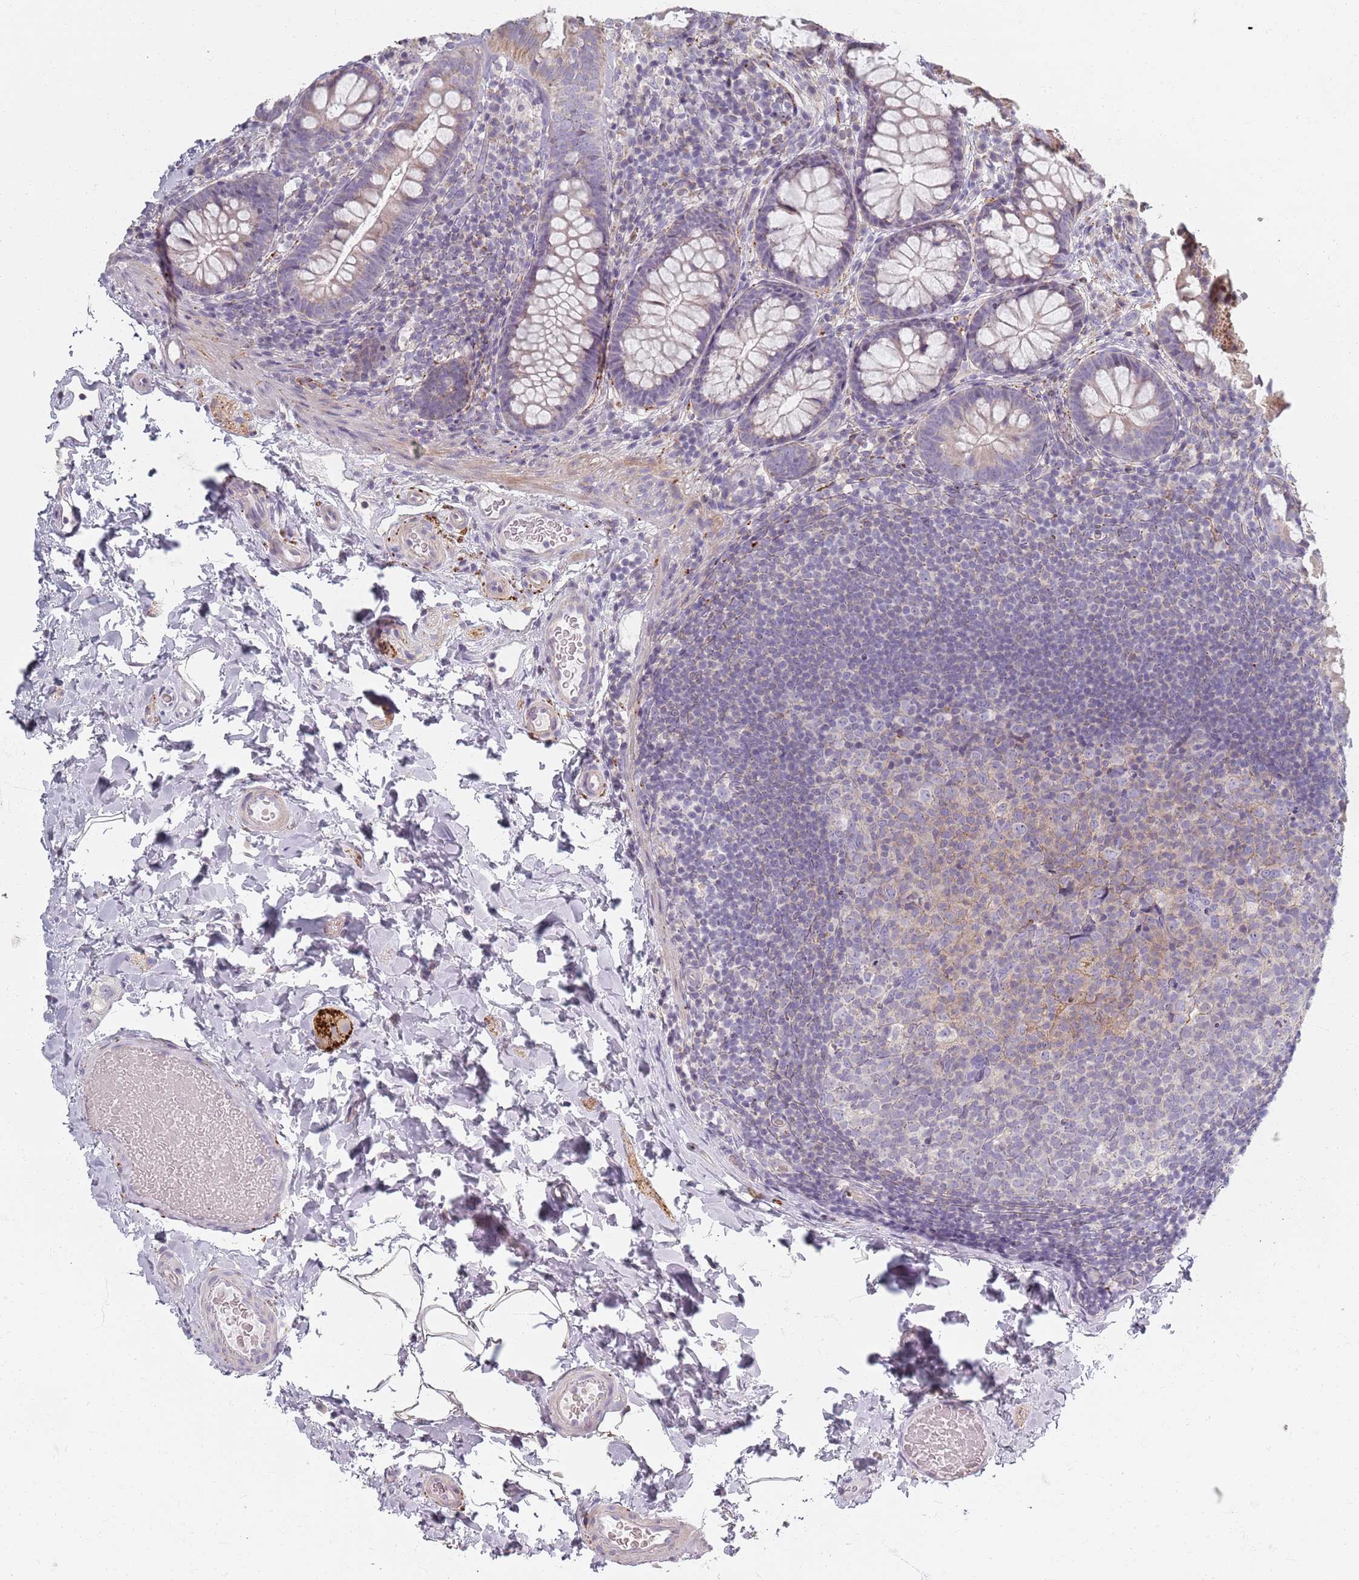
{"staining": {"intensity": "negative", "quantity": "none", "location": "none"}, "tissue": "colon", "cell_type": "Endothelial cells", "image_type": "normal", "snomed": [{"axis": "morphology", "description": "Normal tissue, NOS"}, {"axis": "topography", "description": "Colon"}], "caption": "Endothelial cells show no significant expression in benign colon. (DAB immunohistochemistry (IHC) with hematoxylin counter stain).", "gene": "SYNGR3", "patient": {"sex": "male", "age": 46}}